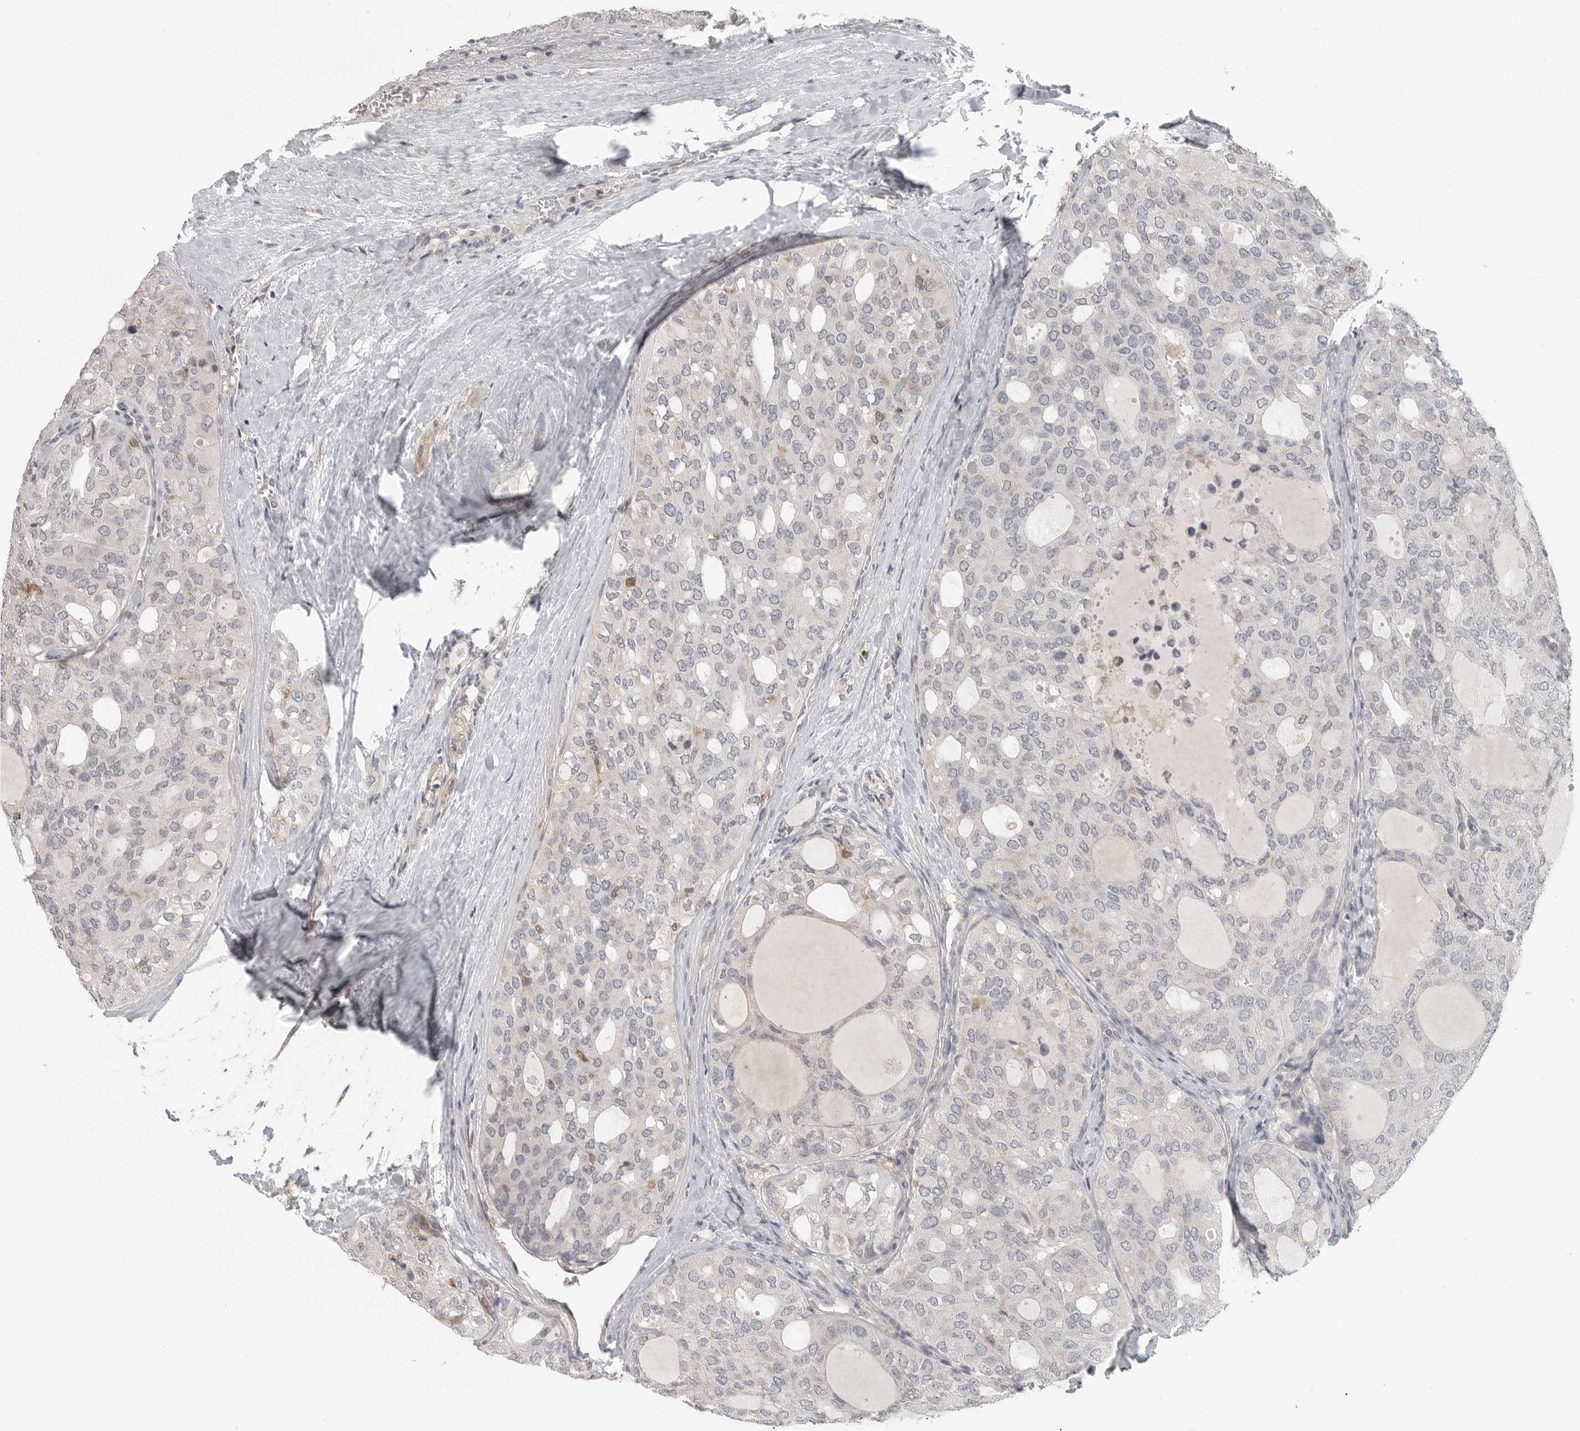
{"staining": {"intensity": "negative", "quantity": "none", "location": "none"}, "tissue": "thyroid cancer", "cell_type": "Tumor cells", "image_type": "cancer", "snomed": [{"axis": "morphology", "description": "Follicular adenoma carcinoma, NOS"}, {"axis": "topography", "description": "Thyroid gland"}], "caption": "Immunohistochemistry (IHC) histopathology image of human thyroid cancer stained for a protein (brown), which displays no expression in tumor cells.", "gene": "IFNGR1", "patient": {"sex": "male", "age": 75}}